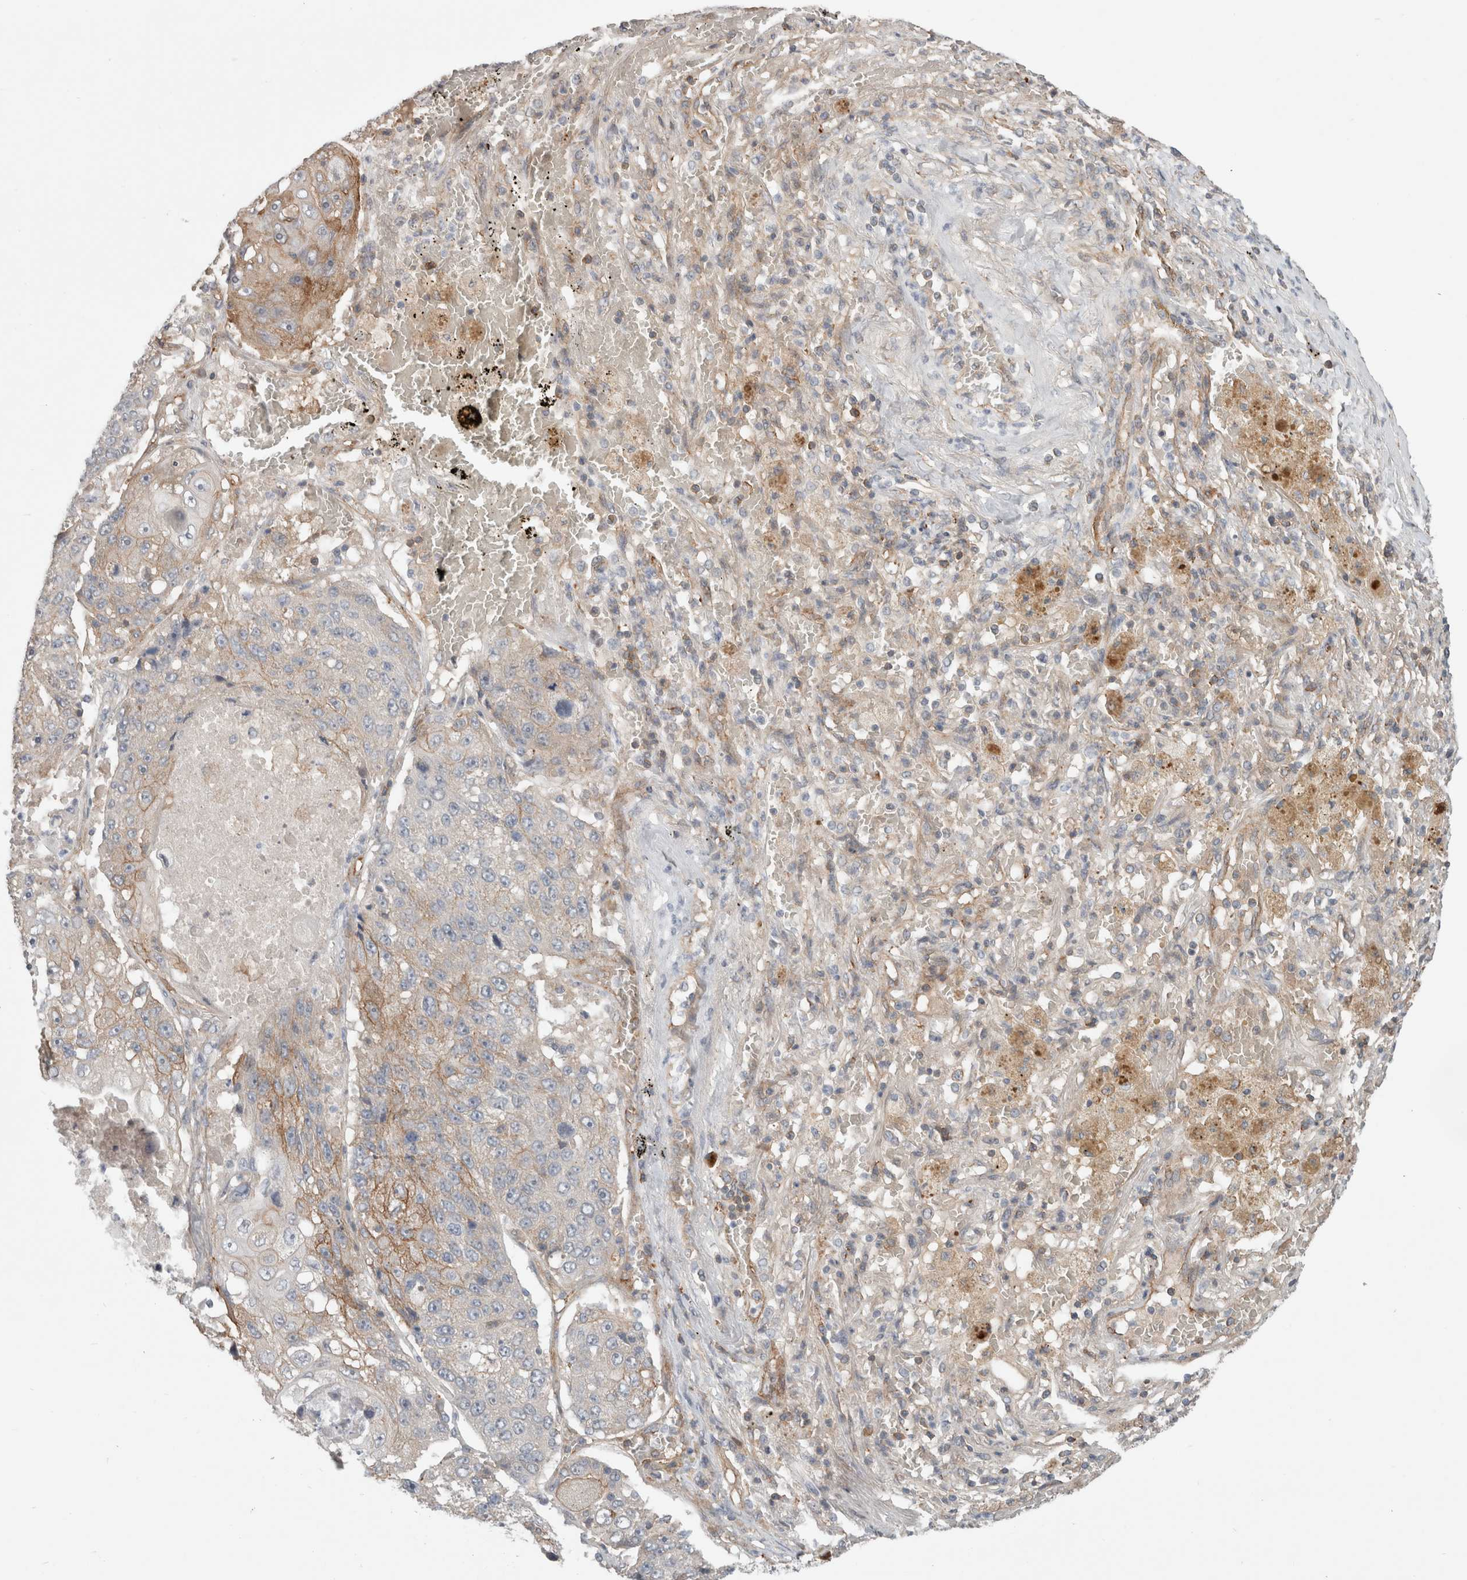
{"staining": {"intensity": "moderate", "quantity": "<25%", "location": "cytoplasmic/membranous"}, "tissue": "lung cancer", "cell_type": "Tumor cells", "image_type": "cancer", "snomed": [{"axis": "morphology", "description": "Squamous cell carcinoma, NOS"}, {"axis": "topography", "description": "Lung"}], "caption": "Human lung squamous cell carcinoma stained with a protein marker shows moderate staining in tumor cells.", "gene": "RASAL2", "patient": {"sex": "male", "age": 61}}